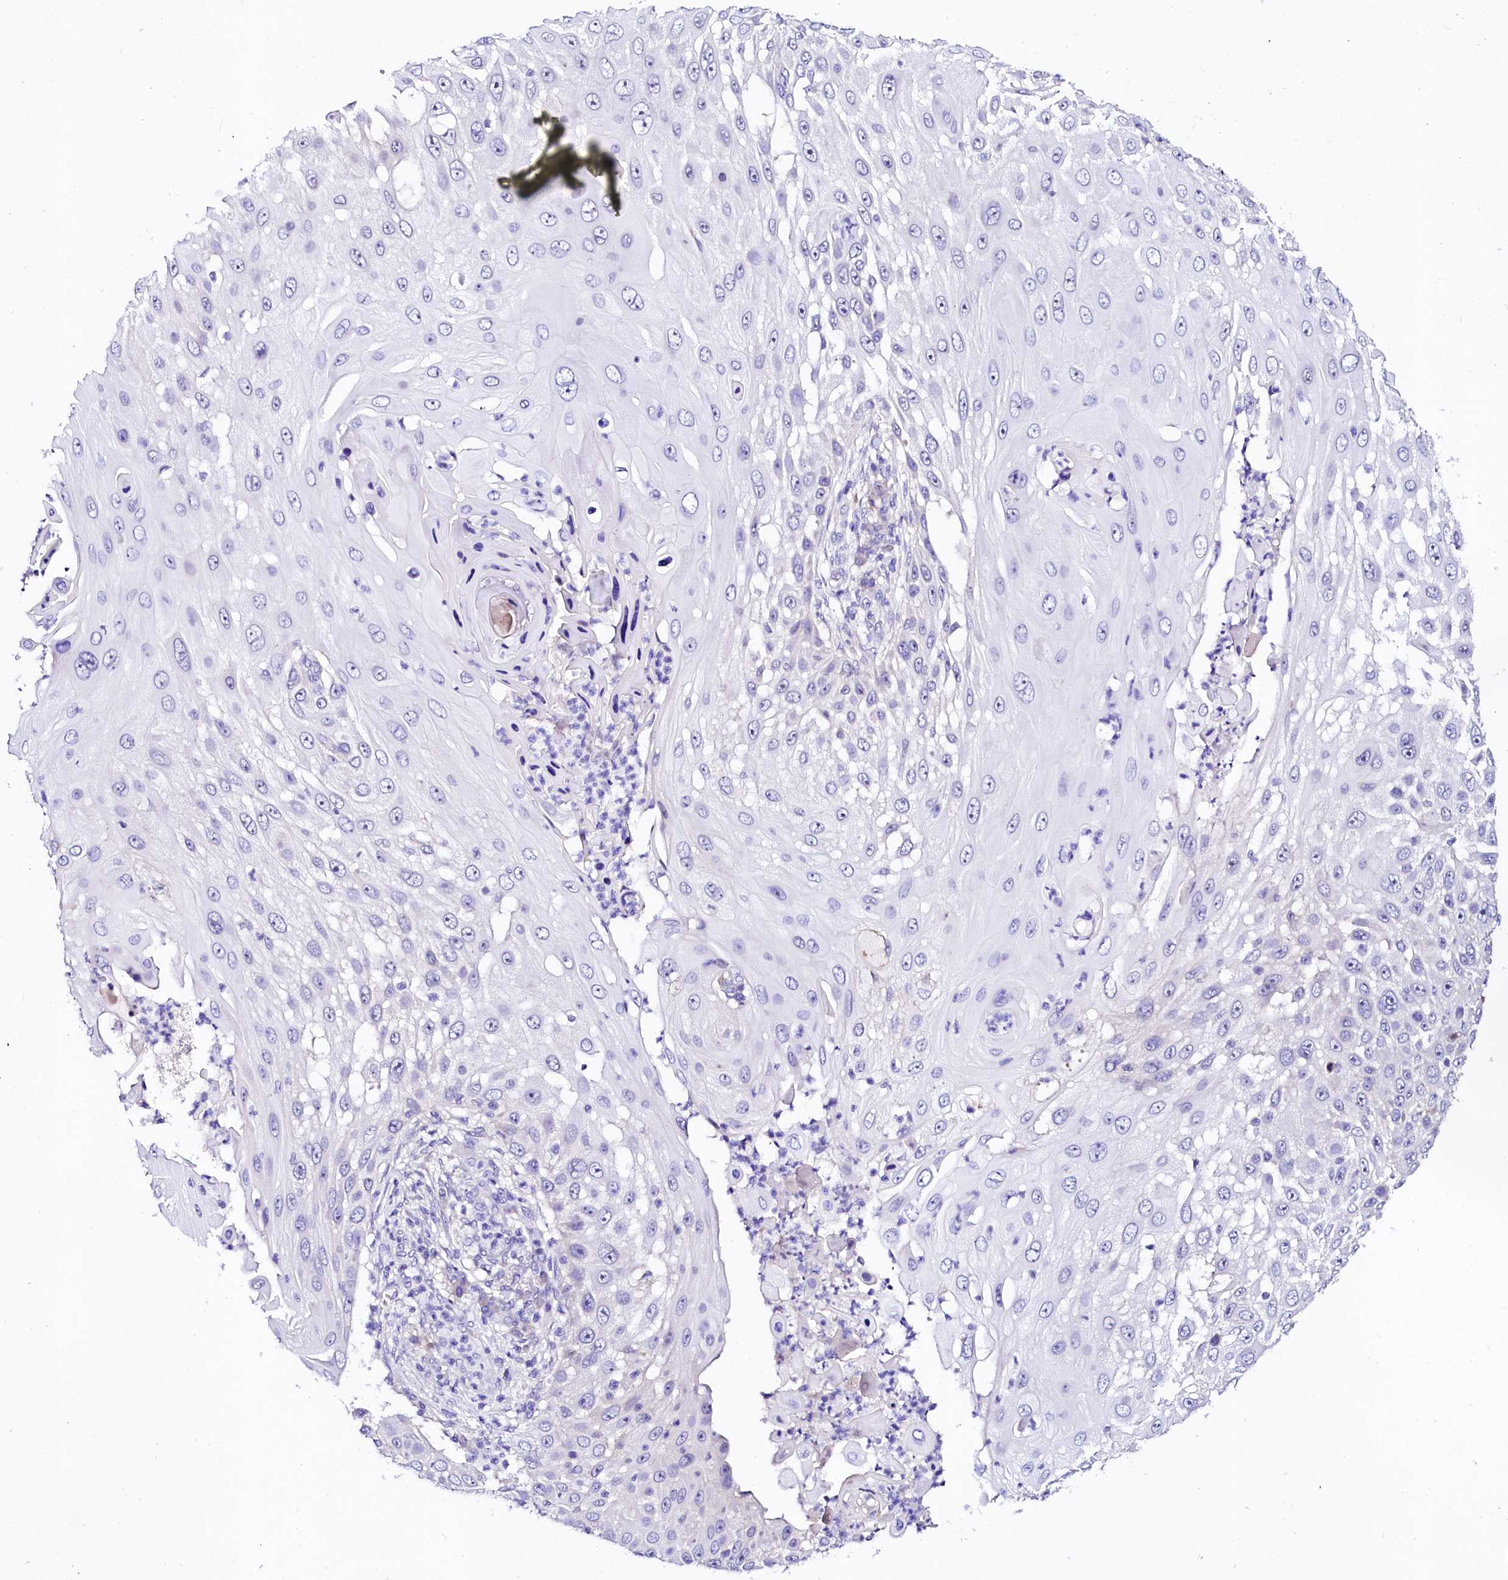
{"staining": {"intensity": "negative", "quantity": "none", "location": "none"}, "tissue": "skin cancer", "cell_type": "Tumor cells", "image_type": "cancer", "snomed": [{"axis": "morphology", "description": "Squamous cell carcinoma, NOS"}, {"axis": "topography", "description": "Skin"}], "caption": "Immunohistochemistry (IHC) micrograph of neoplastic tissue: skin squamous cell carcinoma stained with DAB shows no significant protein staining in tumor cells. Nuclei are stained in blue.", "gene": "BTBD16", "patient": {"sex": "female", "age": 44}}